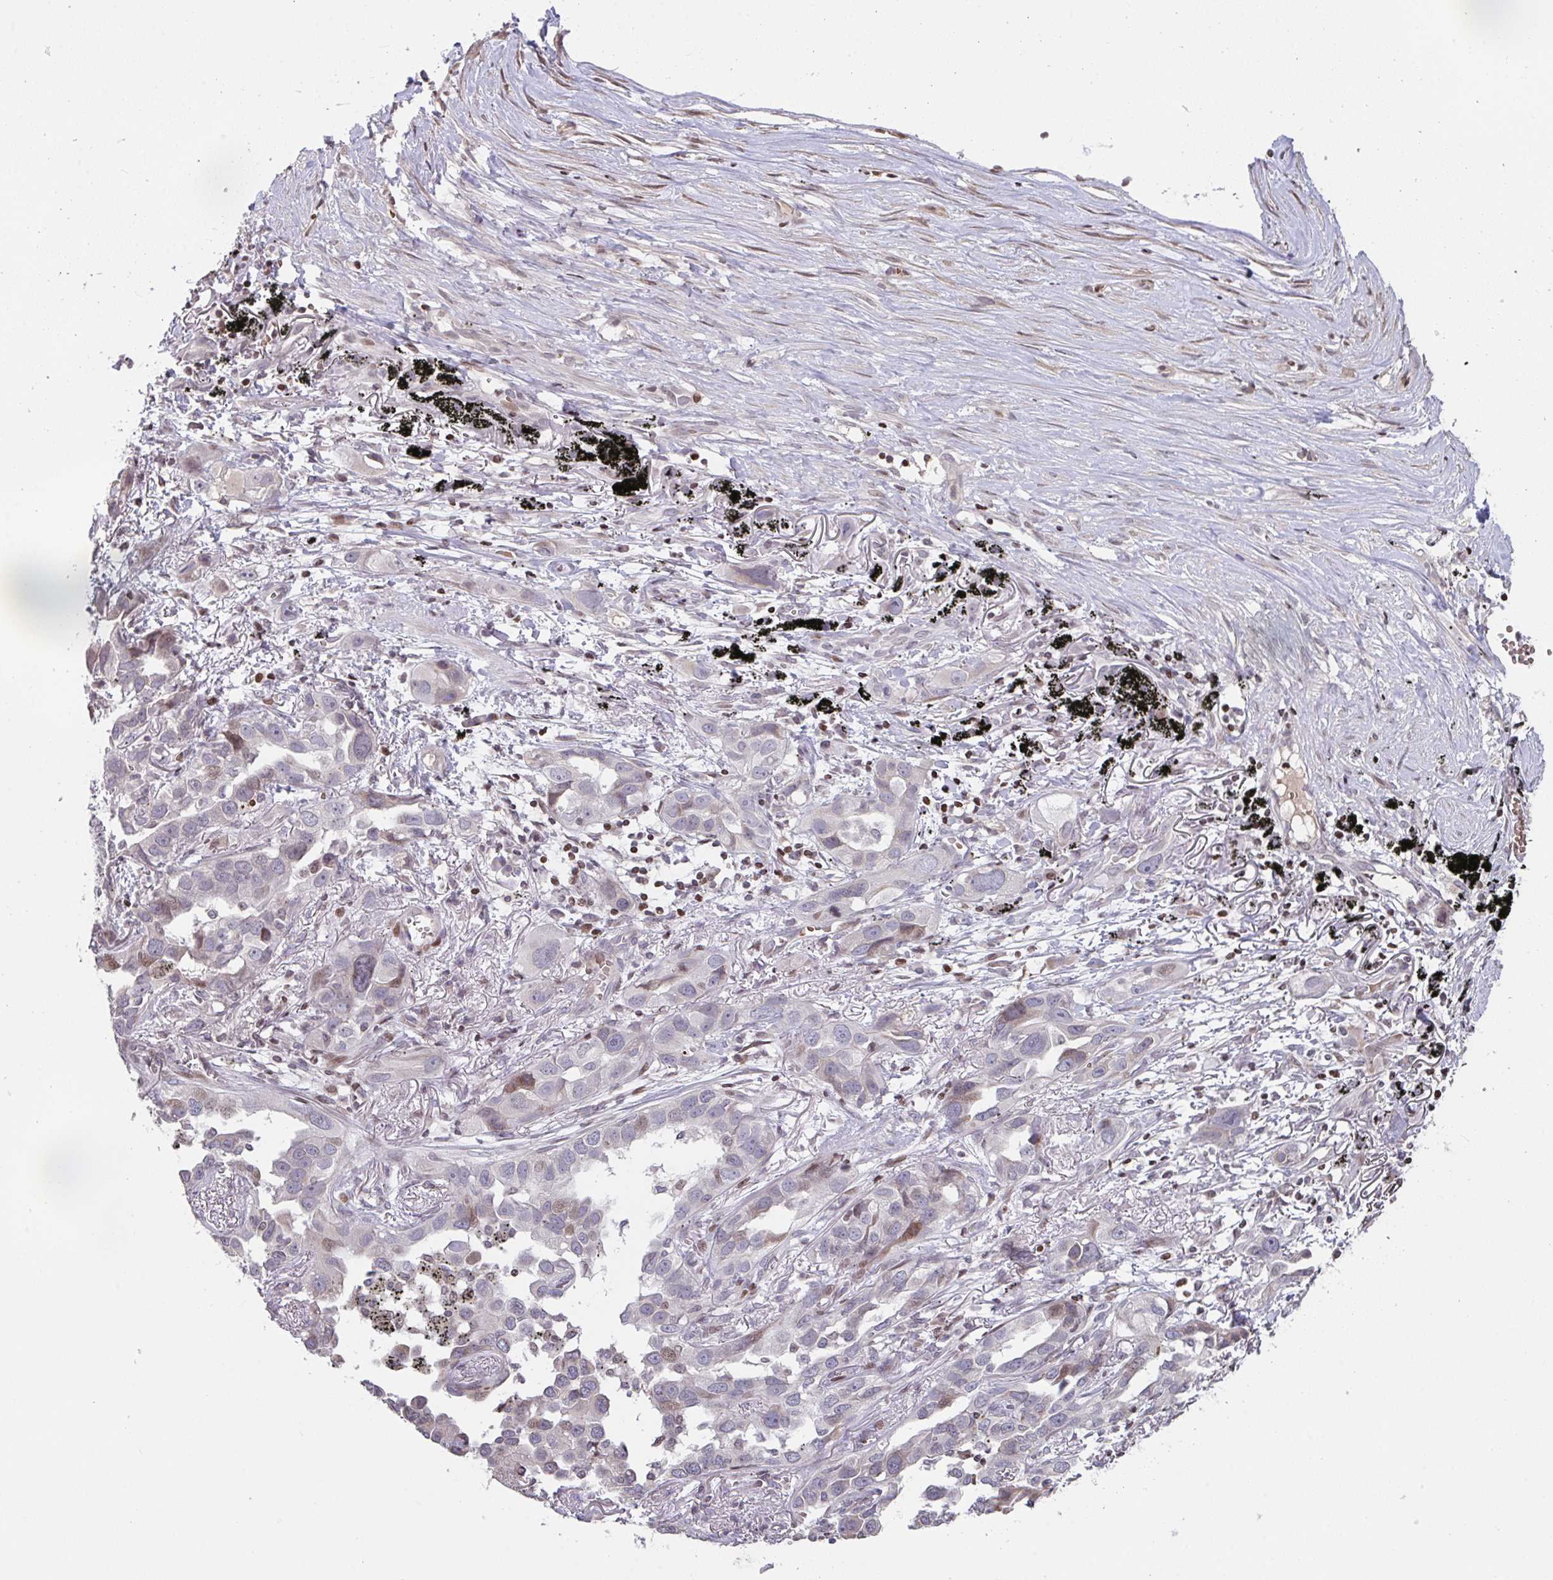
{"staining": {"intensity": "moderate", "quantity": "<25%", "location": "nuclear"}, "tissue": "lung cancer", "cell_type": "Tumor cells", "image_type": "cancer", "snomed": [{"axis": "morphology", "description": "Adenocarcinoma, NOS"}, {"axis": "topography", "description": "Lung"}], "caption": "Immunohistochemistry staining of adenocarcinoma (lung), which displays low levels of moderate nuclear staining in approximately <25% of tumor cells indicating moderate nuclear protein staining. The staining was performed using DAB (brown) for protein detection and nuclei were counterstained in hematoxylin (blue).", "gene": "PCDHB8", "patient": {"sex": "male", "age": 67}}